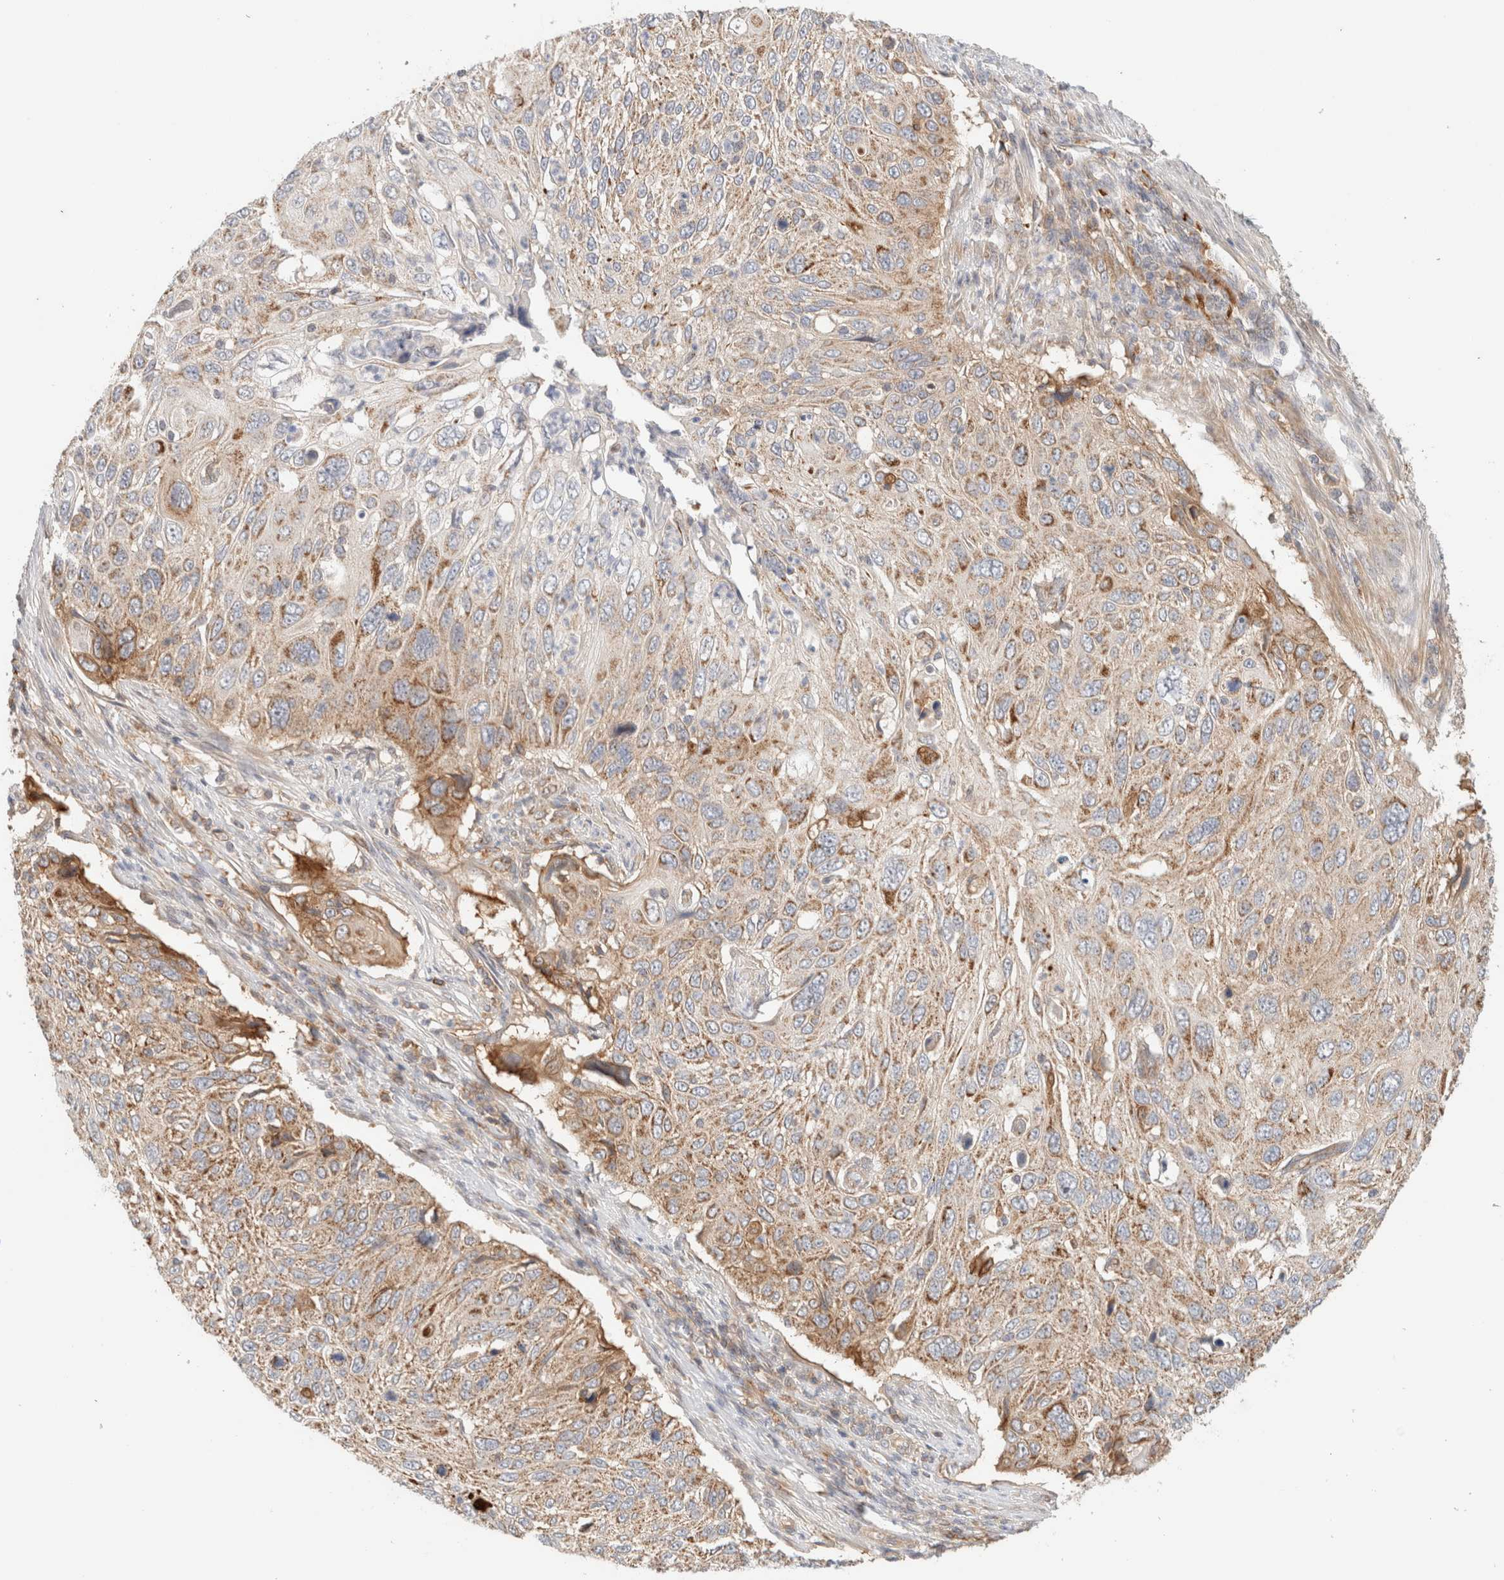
{"staining": {"intensity": "strong", "quantity": "<25%", "location": "cytoplasmic/membranous"}, "tissue": "cervical cancer", "cell_type": "Tumor cells", "image_type": "cancer", "snomed": [{"axis": "morphology", "description": "Squamous cell carcinoma, NOS"}, {"axis": "topography", "description": "Cervix"}], "caption": "The photomicrograph shows staining of squamous cell carcinoma (cervical), revealing strong cytoplasmic/membranous protein positivity (brown color) within tumor cells. Nuclei are stained in blue.", "gene": "MRM3", "patient": {"sex": "female", "age": 70}}